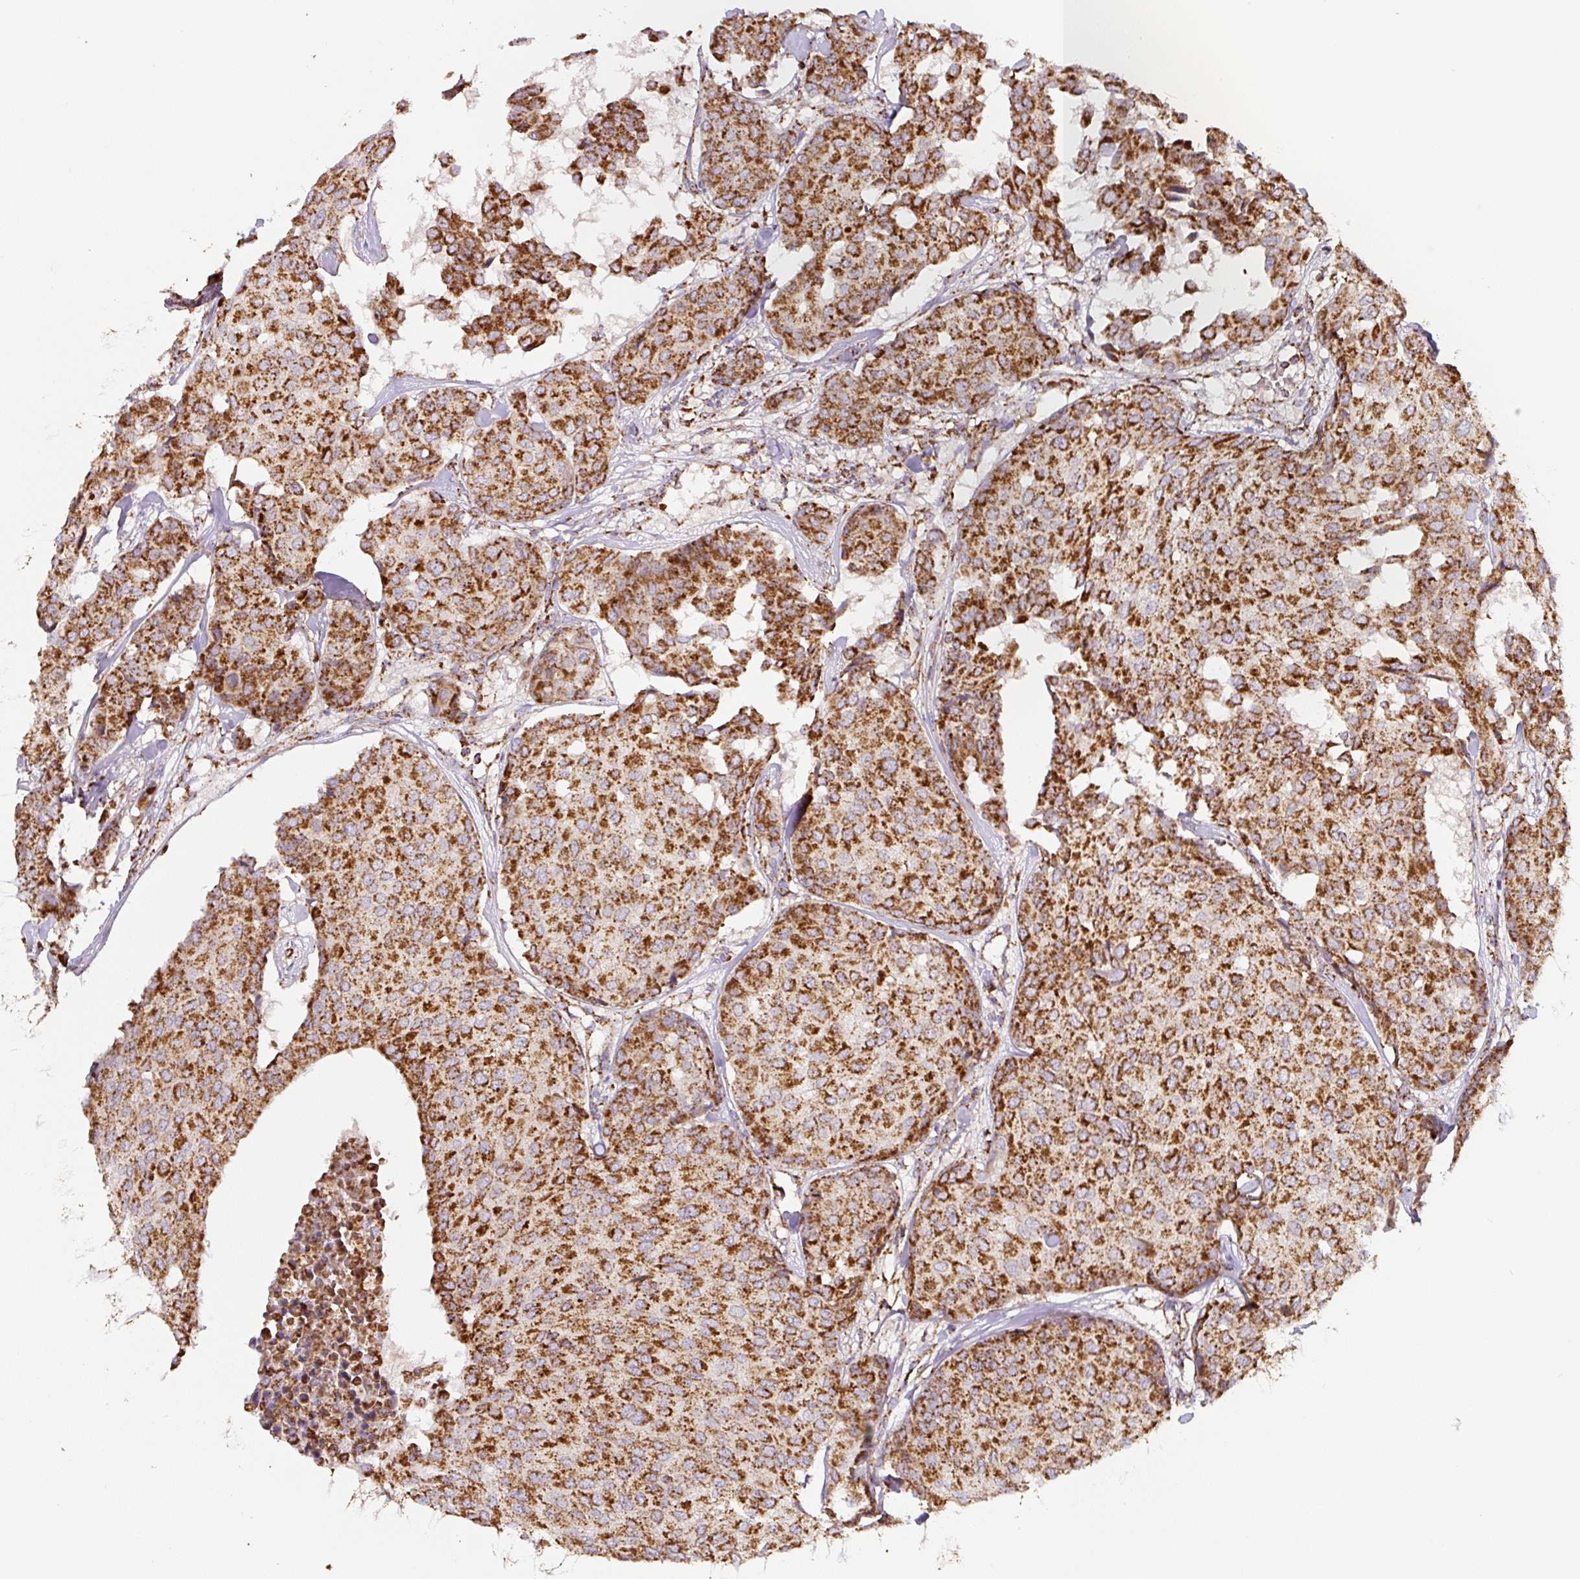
{"staining": {"intensity": "strong", "quantity": ">75%", "location": "cytoplasmic/membranous"}, "tissue": "breast cancer", "cell_type": "Tumor cells", "image_type": "cancer", "snomed": [{"axis": "morphology", "description": "Duct carcinoma"}, {"axis": "topography", "description": "Breast"}], "caption": "Tumor cells display high levels of strong cytoplasmic/membranous expression in approximately >75% of cells in breast cancer.", "gene": "MT-CO2", "patient": {"sex": "female", "age": 75}}